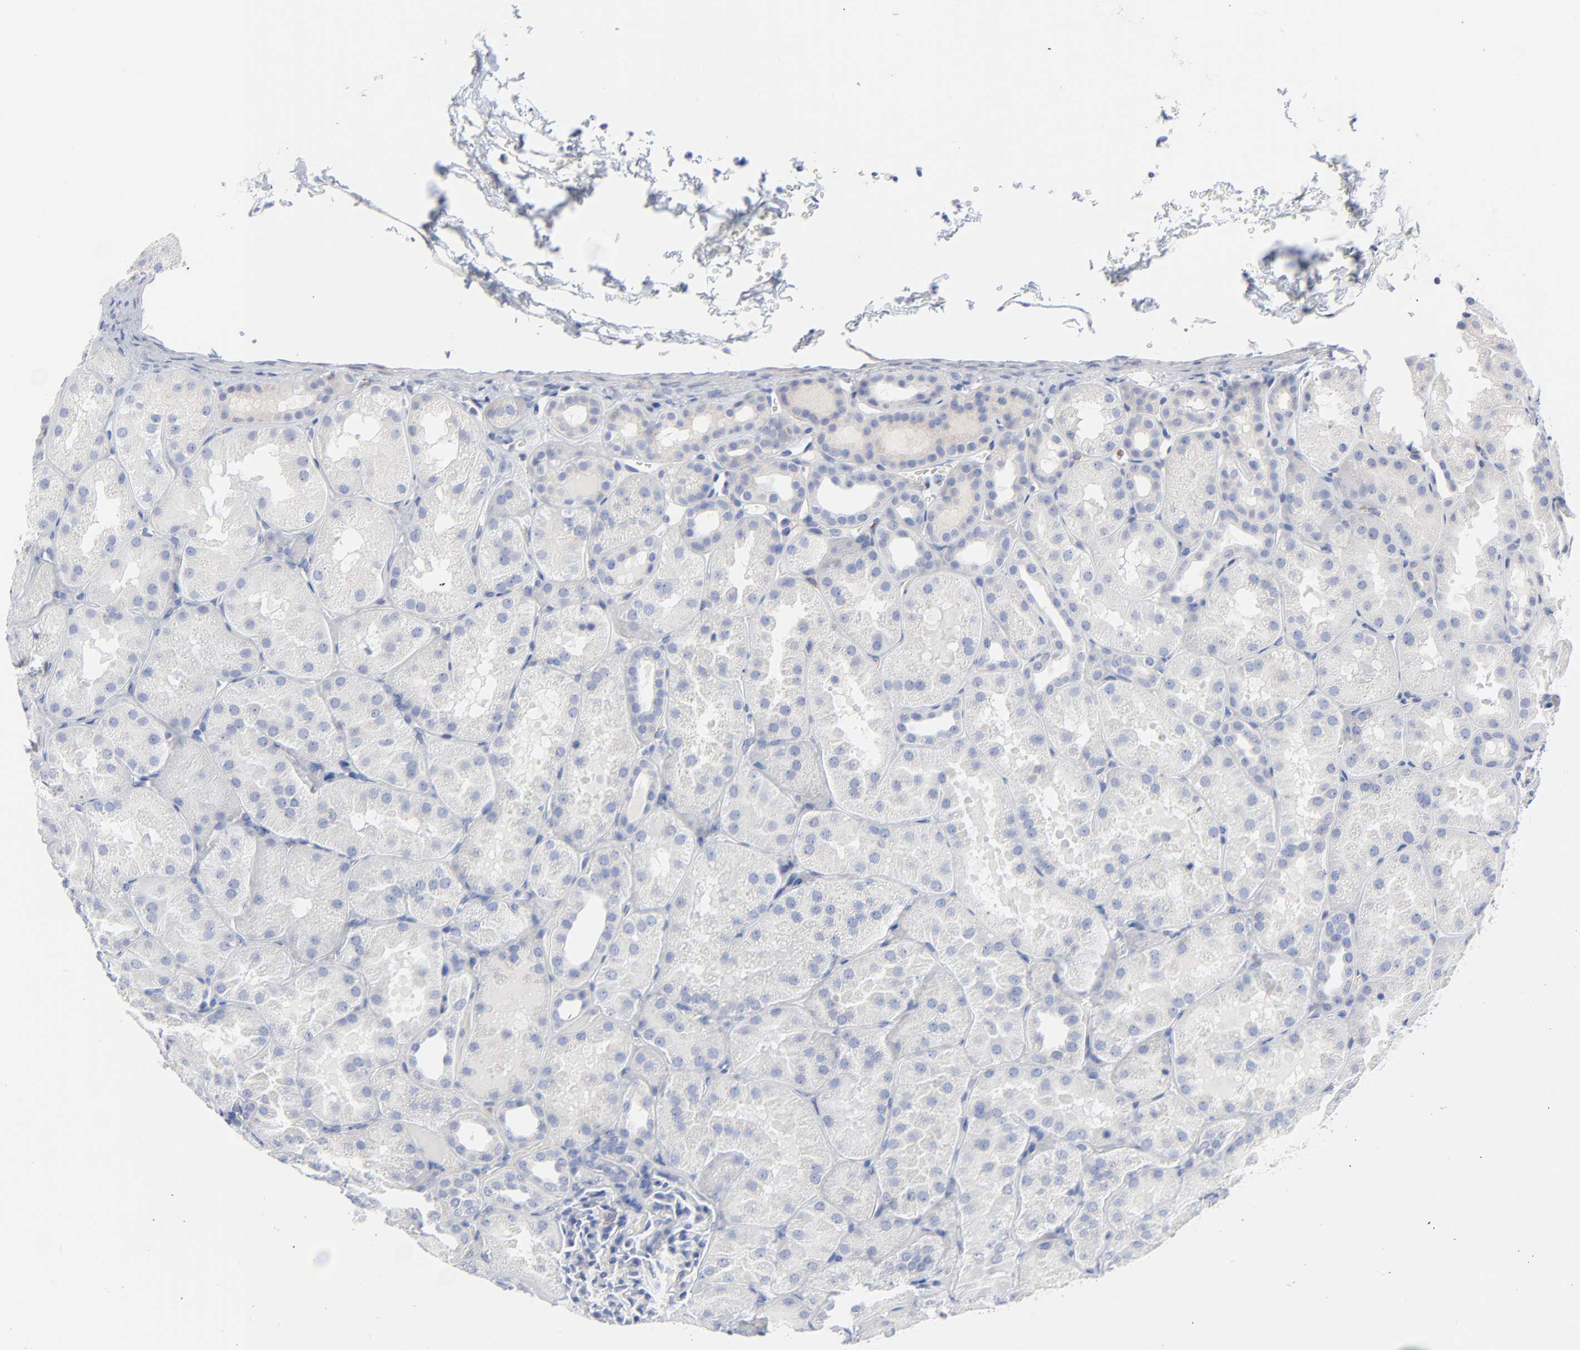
{"staining": {"intensity": "negative", "quantity": "none", "location": "none"}, "tissue": "kidney", "cell_type": "Cells in glomeruli", "image_type": "normal", "snomed": [{"axis": "morphology", "description": "Normal tissue, NOS"}, {"axis": "topography", "description": "Kidney"}], "caption": "A high-resolution histopathology image shows immunohistochemistry (IHC) staining of benign kidney, which displays no significant expression in cells in glomeruli.", "gene": "STAT2", "patient": {"sex": "male", "age": 28}}